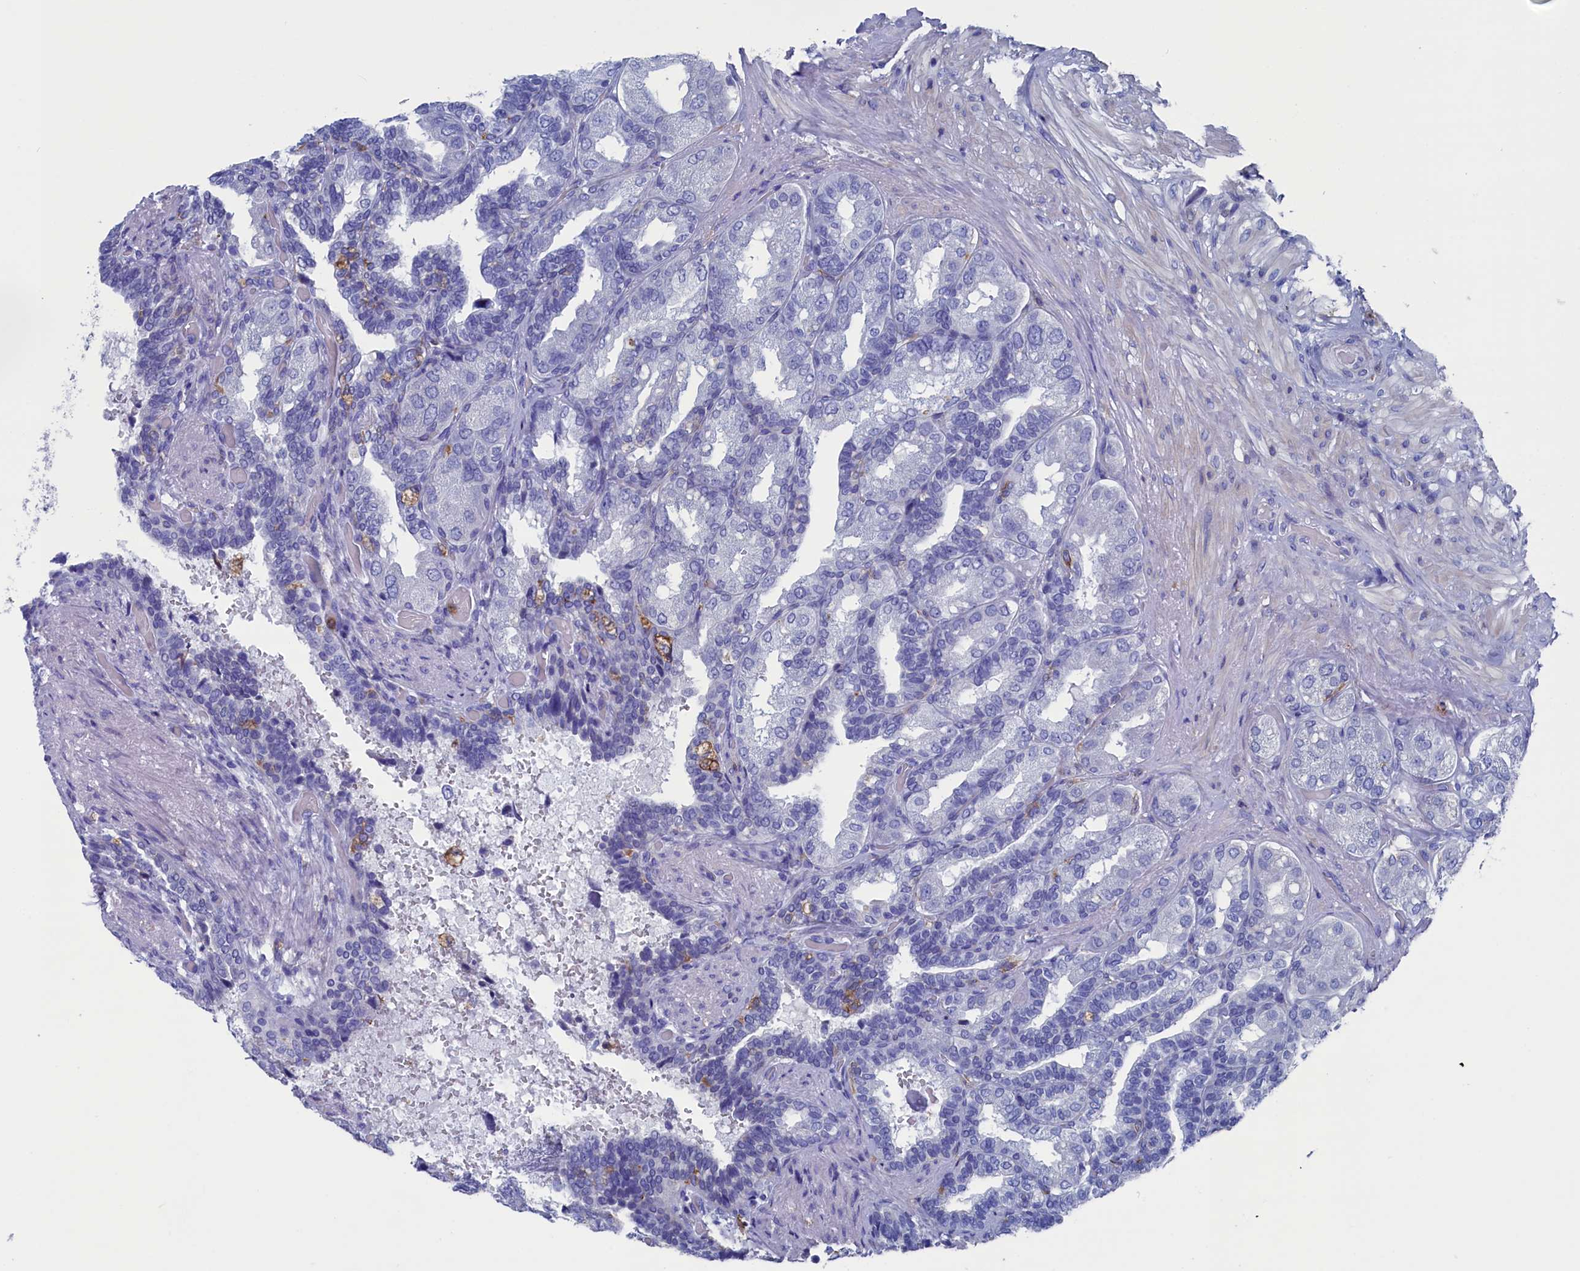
{"staining": {"intensity": "moderate", "quantity": "<25%", "location": "cytoplasmic/membranous"}, "tissue": "seminal vesicle", "cell_type": "Glandular cells", "image_type": "normal", "snomed": [{"axis": "morphology", "description": "Normal tissue, NOS"}, {"axis": "topography", "description": "Seminal veicle"}, {"axis": "topography", "description": "Peripheral nerve tissue"}], "caption": "Moderate cytoplasmic/membranous staining for a protein is seen in about <25% of glandular cells of unremarkable seminal vesicle using immunohistochemistry (IHC).", "gene": "TYROBP", "patient": {"sex": "male", "age": 63}}